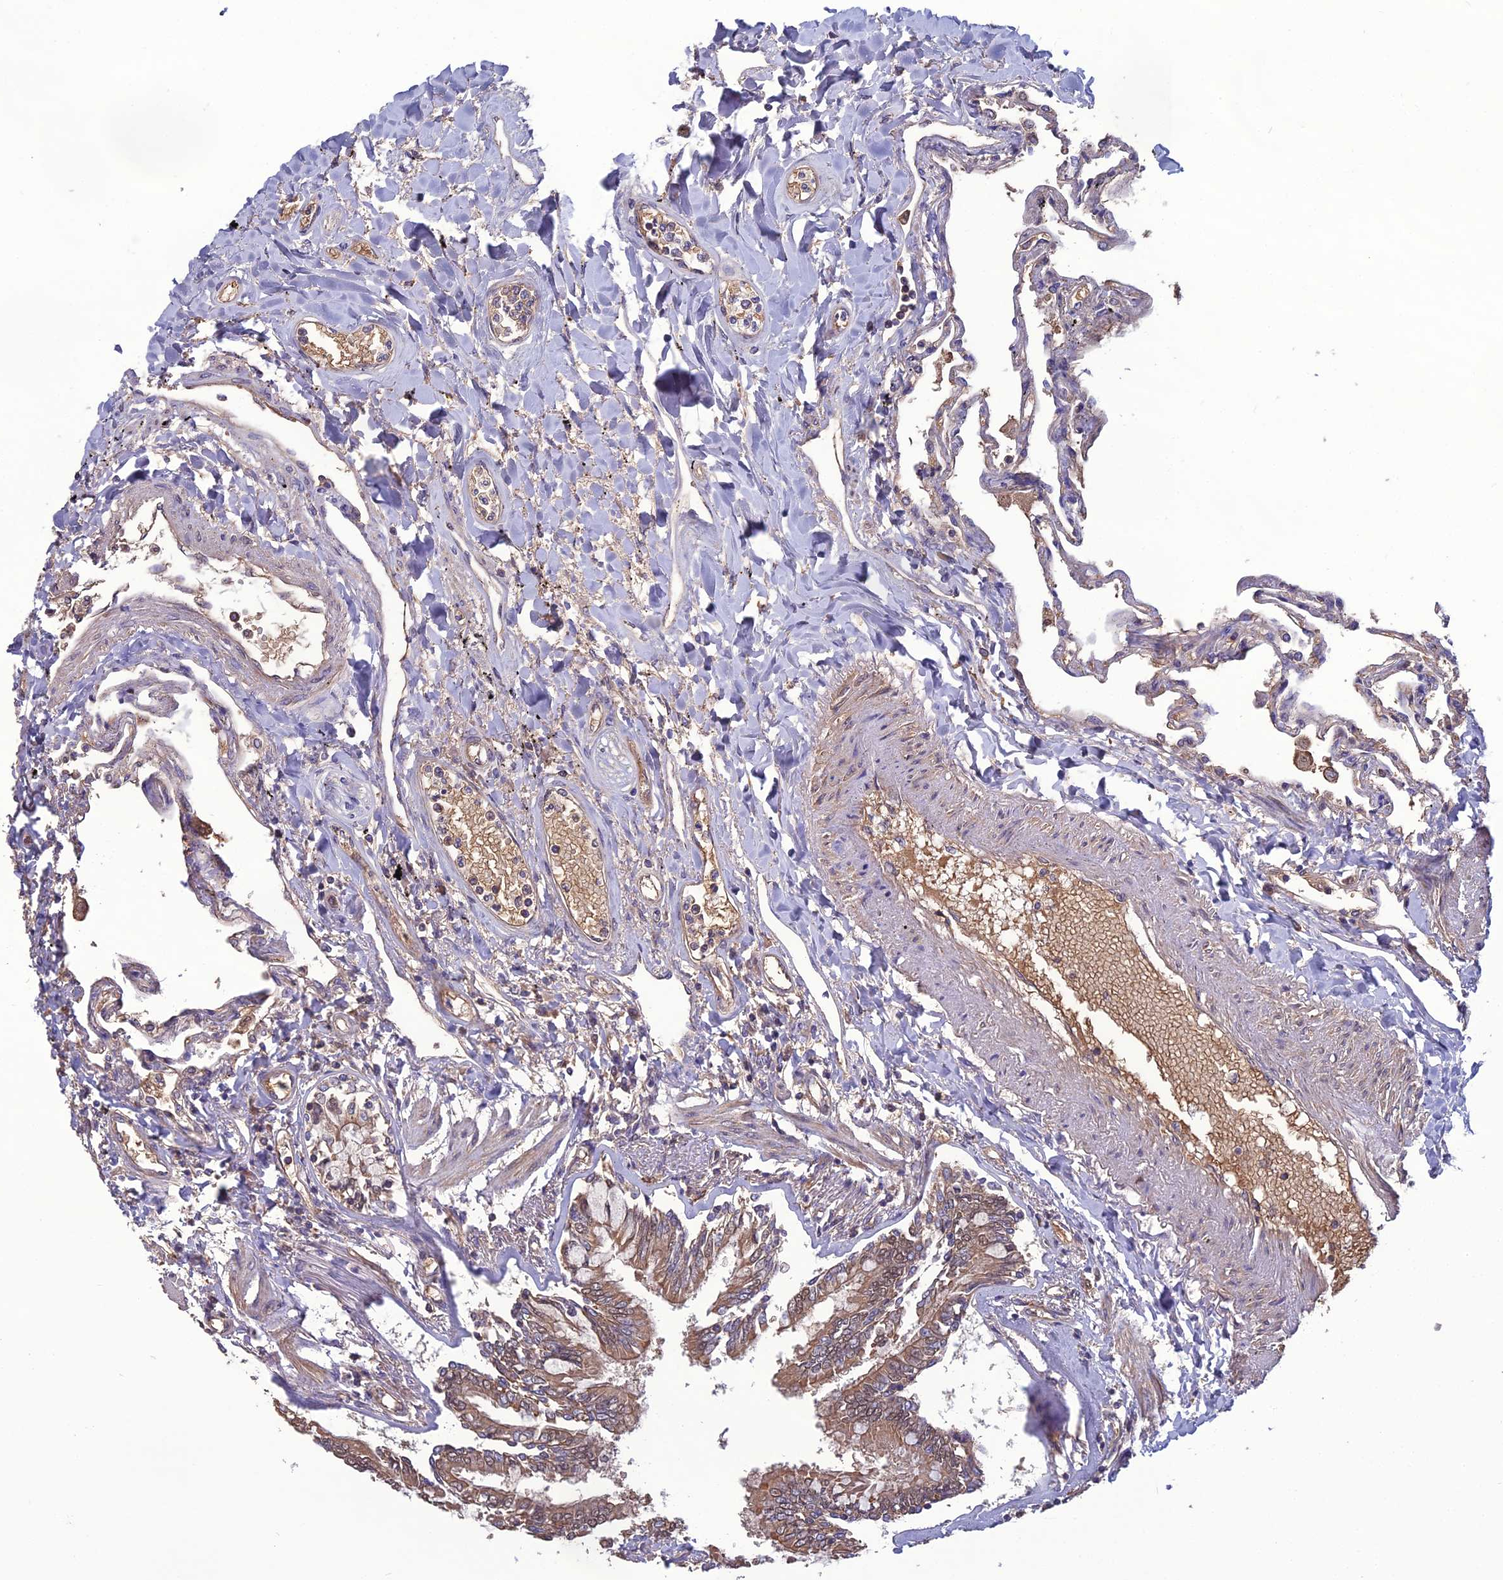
{"staining": {"intensity": "negative", "quantity": "none", "location": "none"}, "tissue": "lung", "cell_type": "Alveolar cells", "image_type": "normal", "snomed": [{"axis": "morphology", "description": "Normal tissue, NOS"}, {"axis": "topography", "description": "Lung"}], "caption": "Immunohistochemical staining of normal human lung displays no significant positivity in alveolar cells.", "gene": "GALR2", "patient": {"sex": "female", "age": 67}}